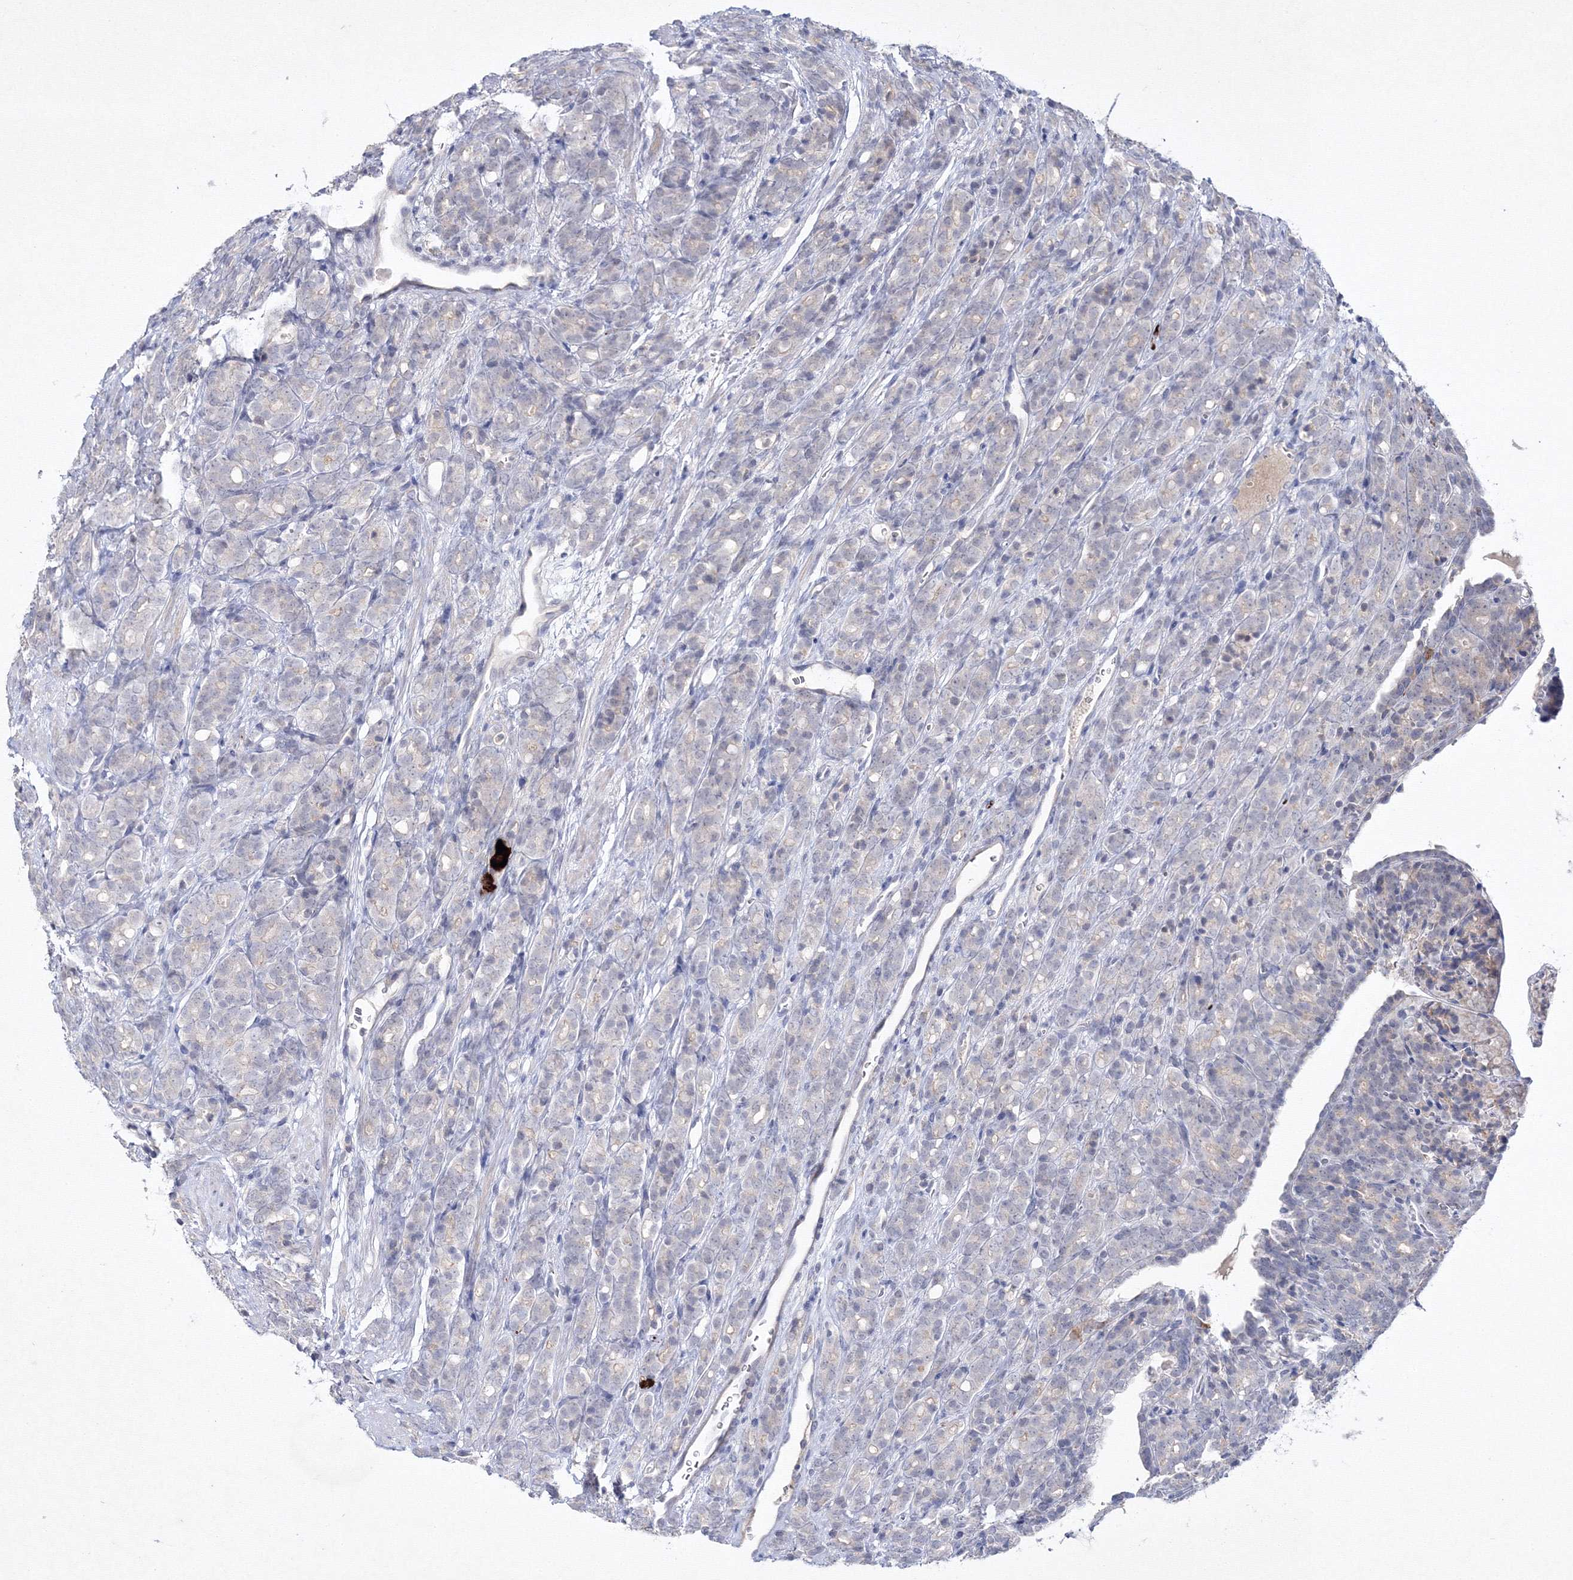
{"staining": {"intensity": "negative", "quantity": "none", "location": "none"}, "tissue": "prostate cancer", "cell_type": "Tumor cells", "image_type": "cancer", "snomed": [{"axis": "morphology", "description": "Adenocarcinoma, High grade"}, {"axis": "topography", "description": "Prostate"}], "caption": "Tumor cells show no significant protein positivity in adenocarcinoma (high-grade) (prostate).", "gene": "NEU4", "patient": {"sex": "male", "age": 62}}